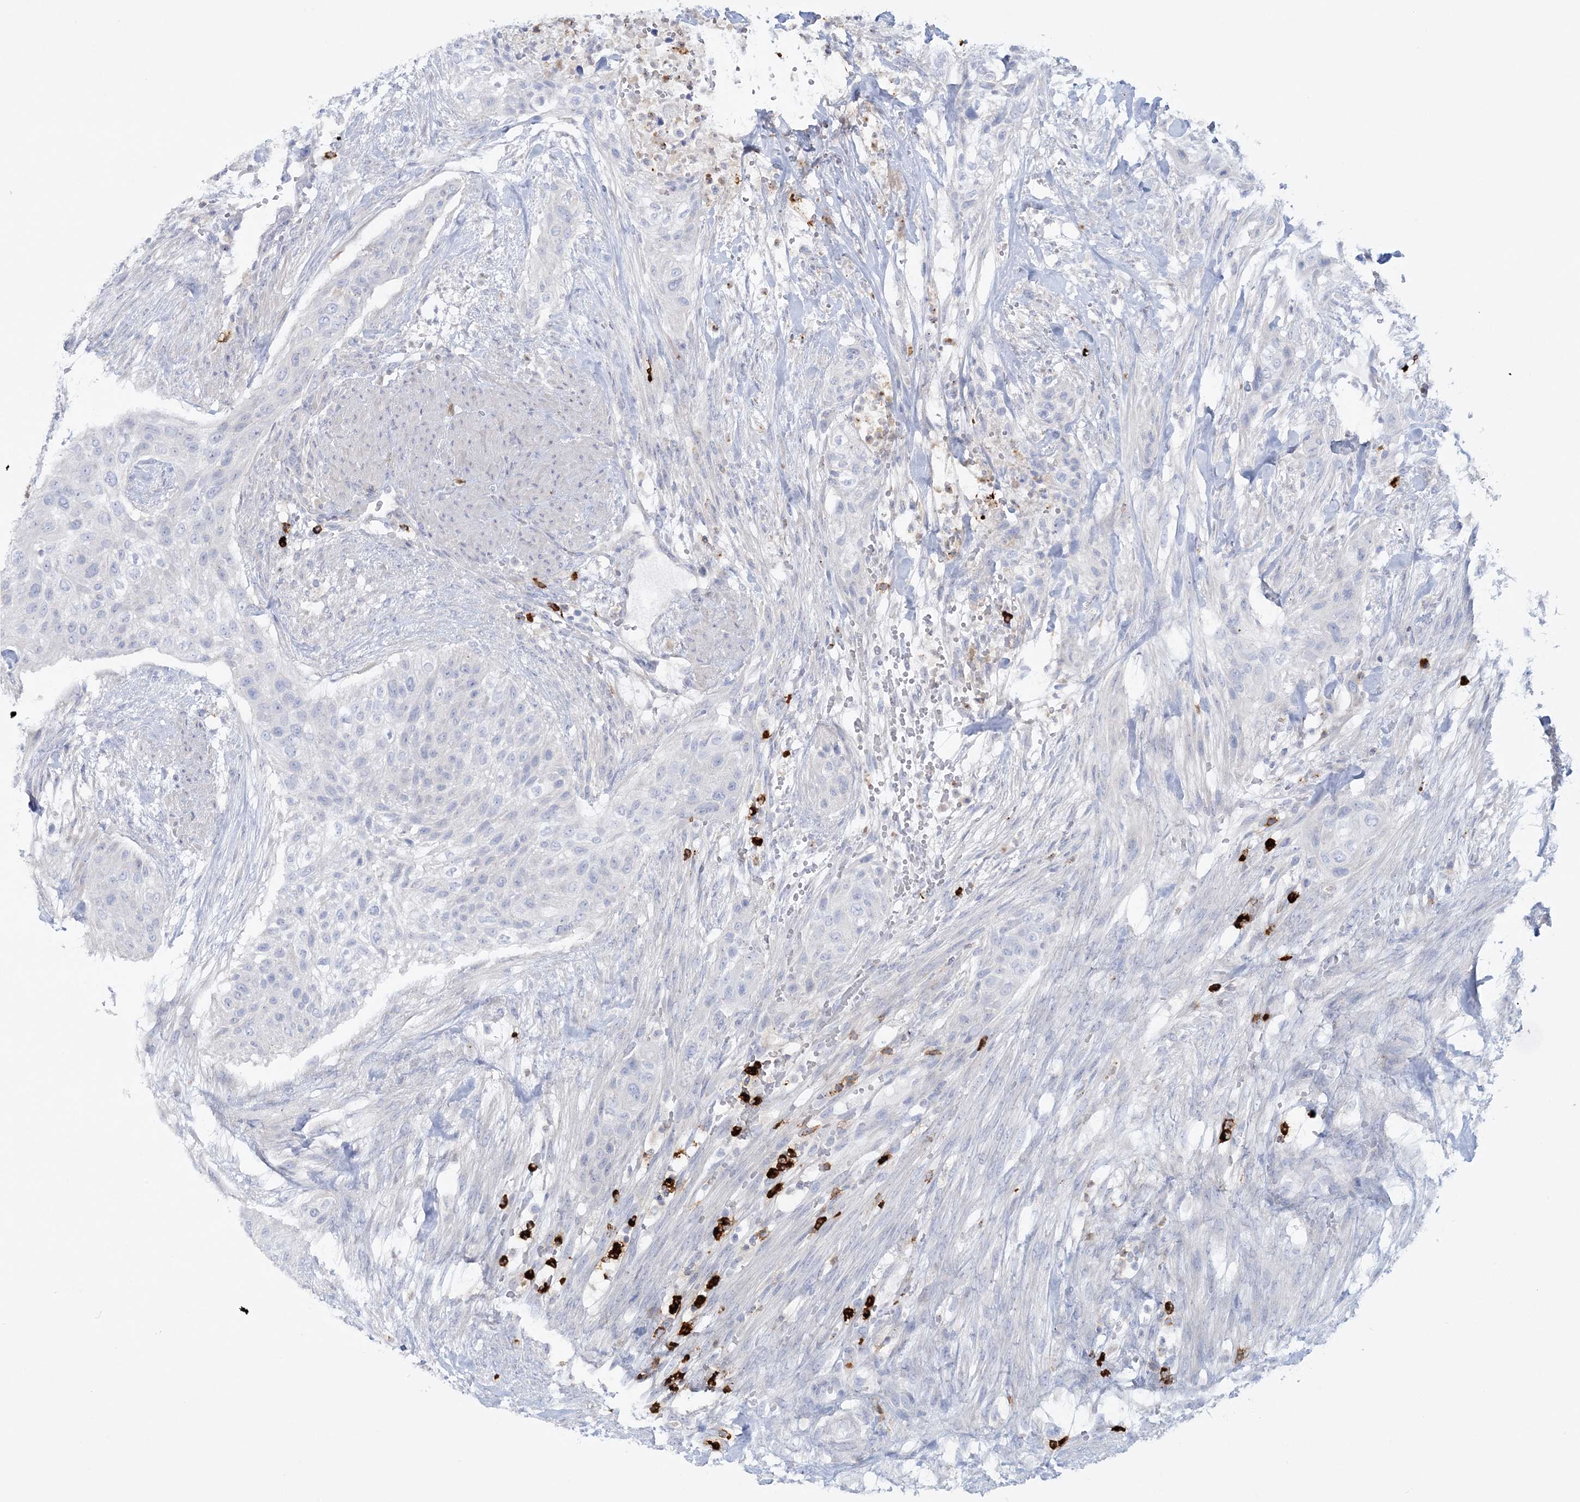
{"staining": {"intensity": "negative", "quantity": "none", "location": "none"}, "tissue": "urothelial cancer", "cell_type": "Tumor cells", "image_type": "cancer", "snomed": [{"axis": "morphology", "description": "Urothelial carcinoma, High grade"}, {"axis": "topography", "description": "Urinary bladder"}], "caption": "Protein analysis of urothelial cancer exhibits no significant expression in tumor cells.", "gene": "WDSUB1", "patient": {"sex": "male", "age": 35}}